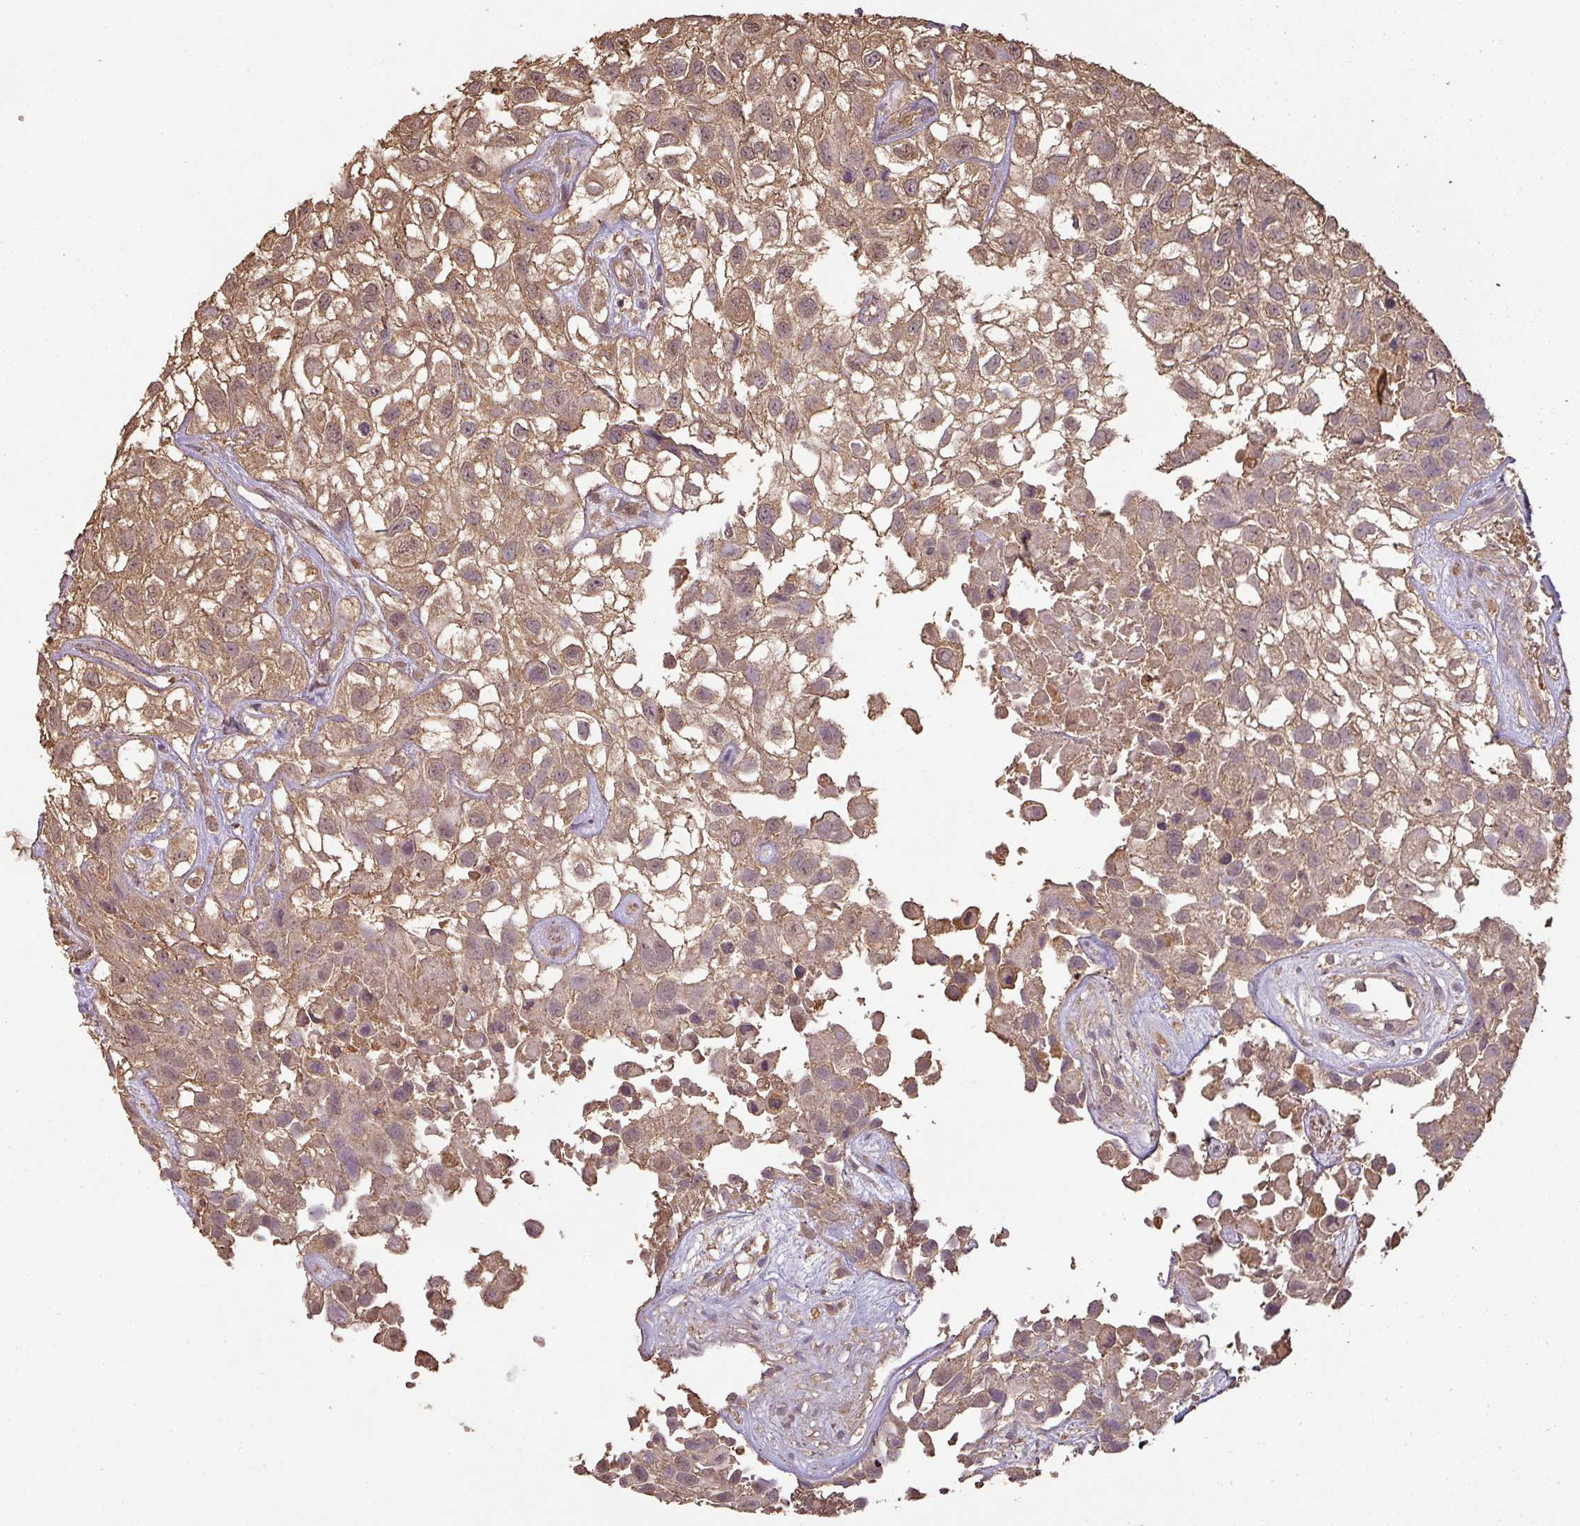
{"staining": {"intensity": "moderate", "quantity": ">75%", "location": "cytoplasmic/membranous"}, "tissue": "urothelial cancer", "cell_type": "Tumor cells", "image_type": "cancer", "snomed": [{"axis": "morphology", "description": "Urothelial carcinoma, High grade"}, {"axis": "topography", "description": "Urinary bladder"}], "caption": "Urothelial cancer stained with a protein marker shows moderate staining in tumor cells.", "gene": "ATAT1", "patient": {"sex": "male", "age": 56}}